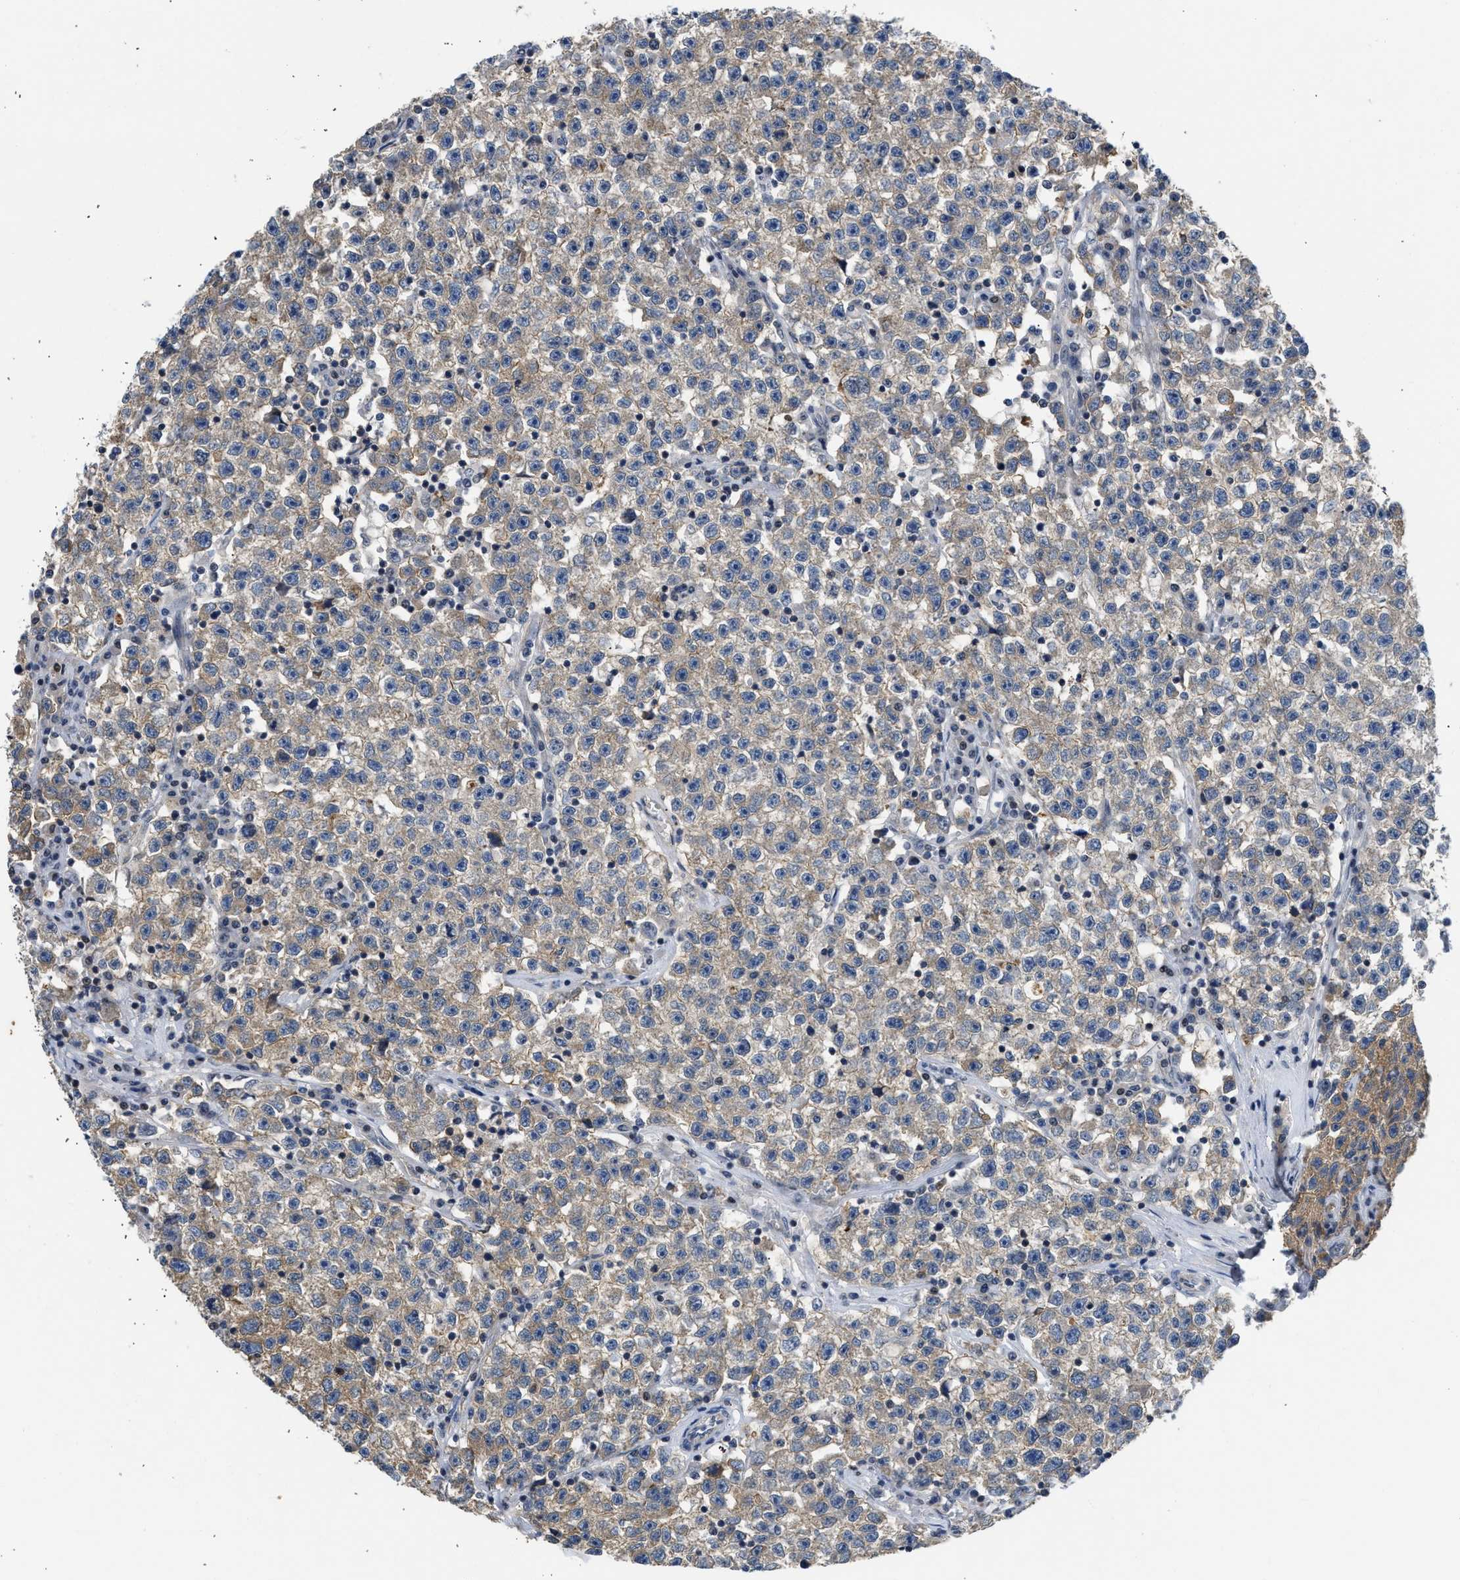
{"staining": {"intensity": "moderate", "quantity": "25%-75%", "location": "cytoplasmic/membranous"}, "tissue": "testis cancer", "cell_type": "Tumor cells", "image_type": "cancer", "snomed": [{"axis": "morphology", "description": "Seminoma, NOS"}, {"axis": "topography", "description": "Testis"}], "caption": "Immunohistochemistry (IHC) of human testis cancer reveals medium levels of moderate cytoplasmic/membranous staining in approximately 25%-75% of tumor cells. (brown staining indicates protein expression, while blue staining denotes nuclei).", "gene": "OLIG3", "patient": {"sex": "male", "age": 22}}